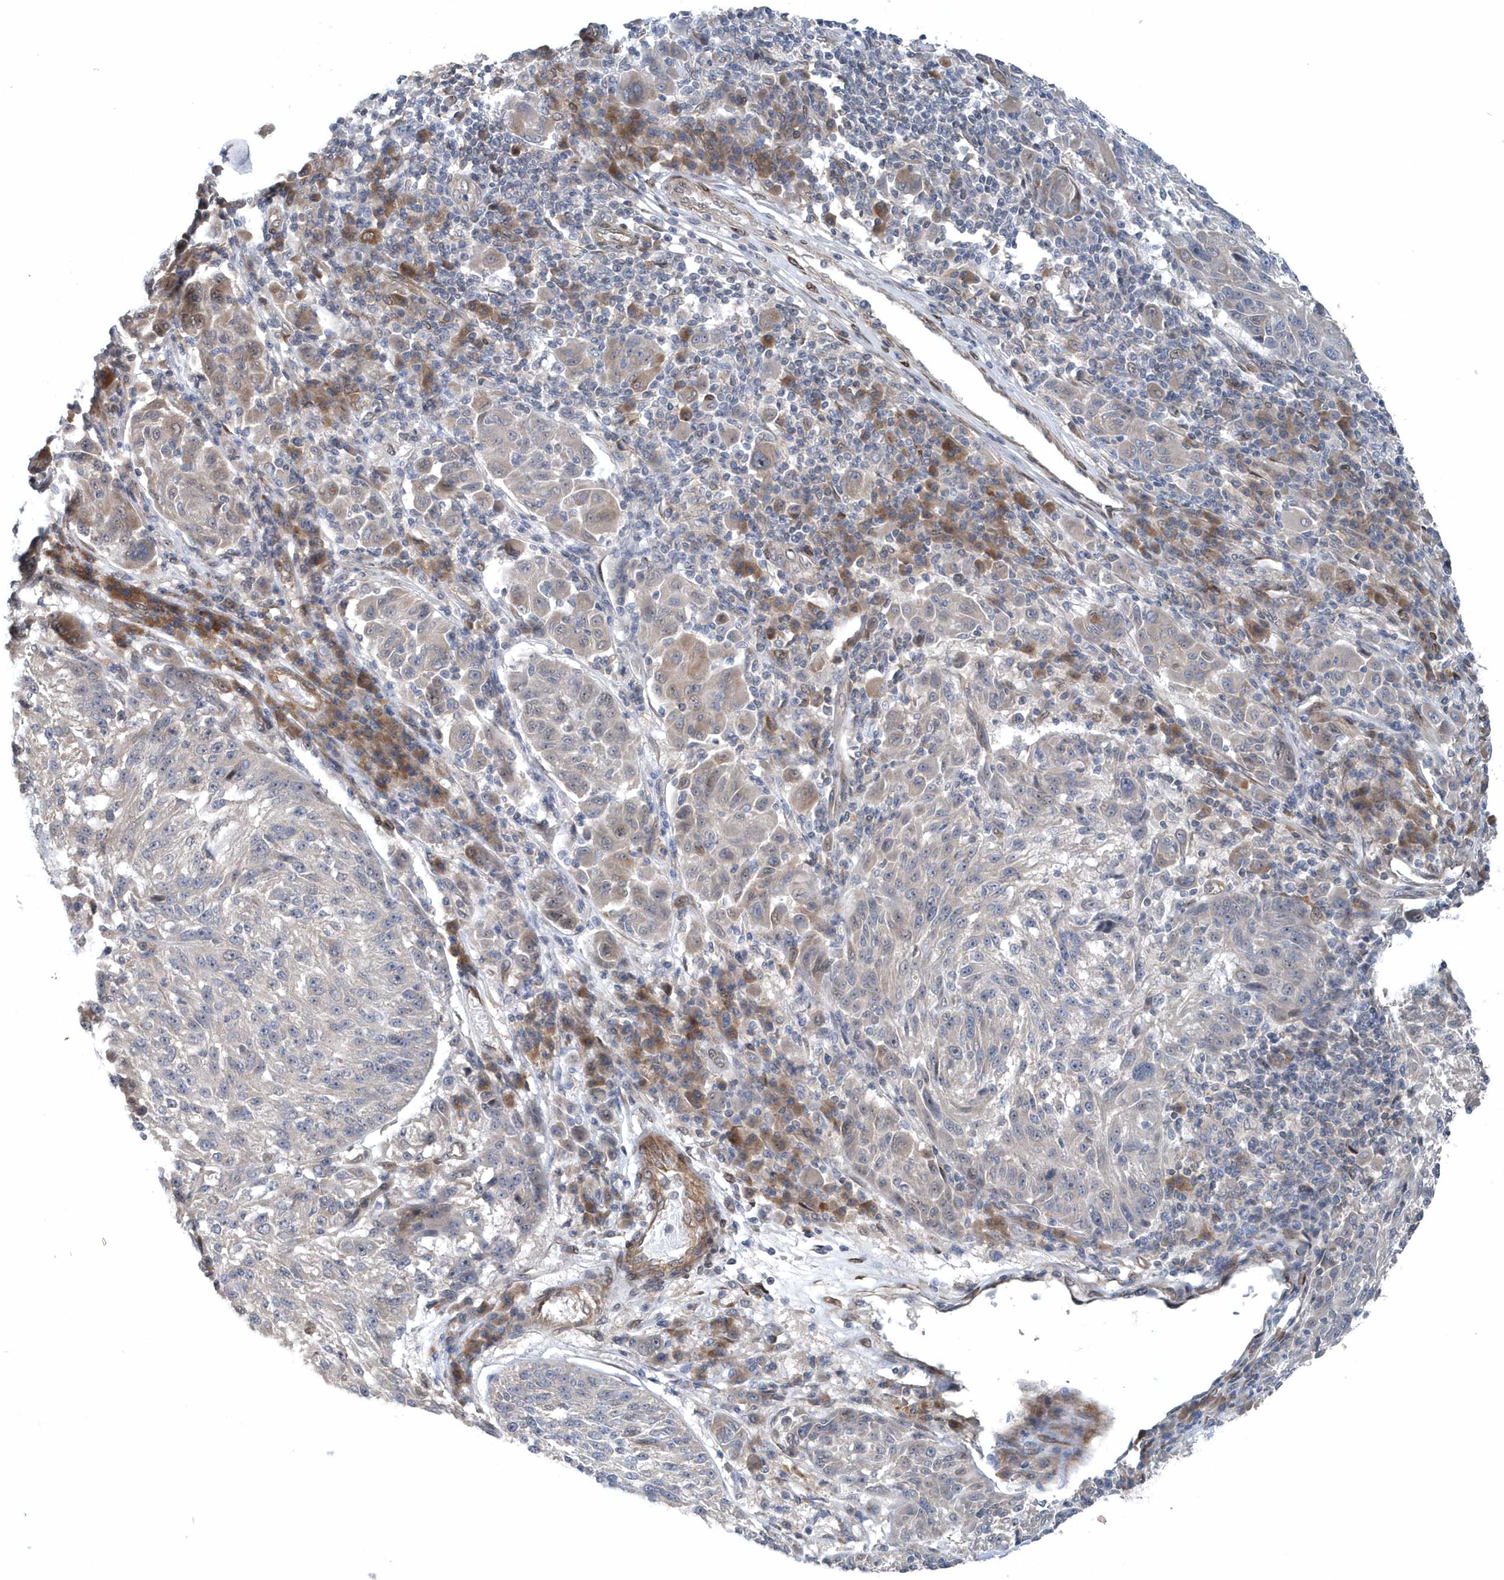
{"staining": {"intensity": "weak", "quantity": "<25%", "location": "cytoplasmic/membranous"}, "tissue": "melanoma", "cell_type": "Tumor cells", "image_type": "cancer", "snomed": [{"axis": "morphology", "description": "Malignant melanoma, NOS"}, {"axis": "topography", "description": "Skin"}], "caption": "This is a photomicrograph of immunohistochemistry staining of melanoma, which shows no positivity in tumor cells. (Brightfield microscopy of DAB IHC at high magnification).", "gene": "MCC", "patient": {"sex": "male", "age": 53}}